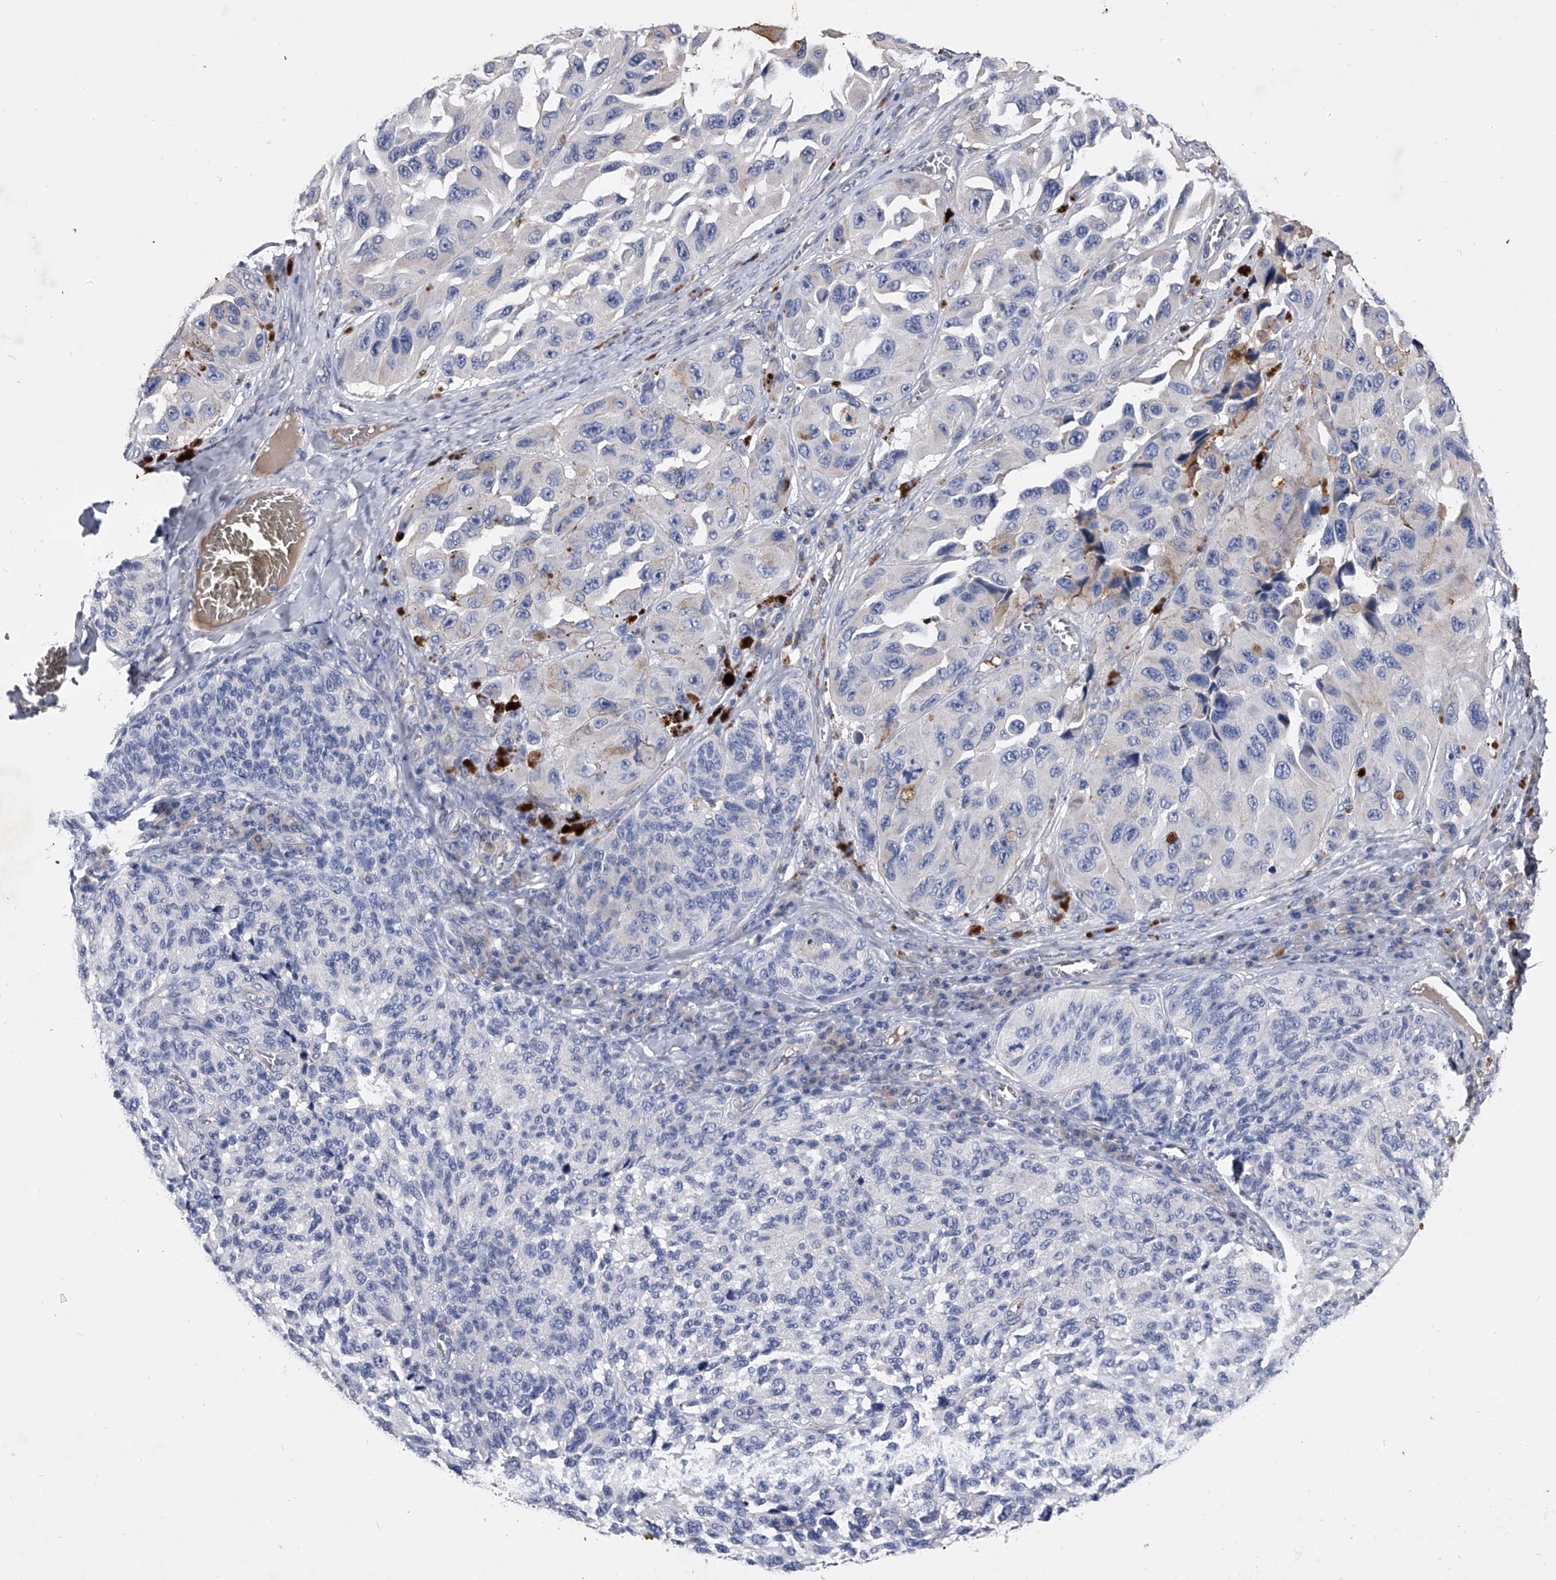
{"staining": {"intensity": "negative", "quantity": "none", "location": "none"}, "tissue": "melanoma", "cell_type": "Tumor cells", "image_type": "cancer", "snomed": [{"axis": "morphology", "description": "Malignant melanoma, NOS"}, {"axis": "topography", "description": "Skin"}], "caption": "Immunohistochemistry photomicrograph of human malignant melanoma stained for a protein (brown), which demonstrates no staining in tumor cells.", "gene": "EFCAB7", "patient": {"sex": "female", "age": 73}}